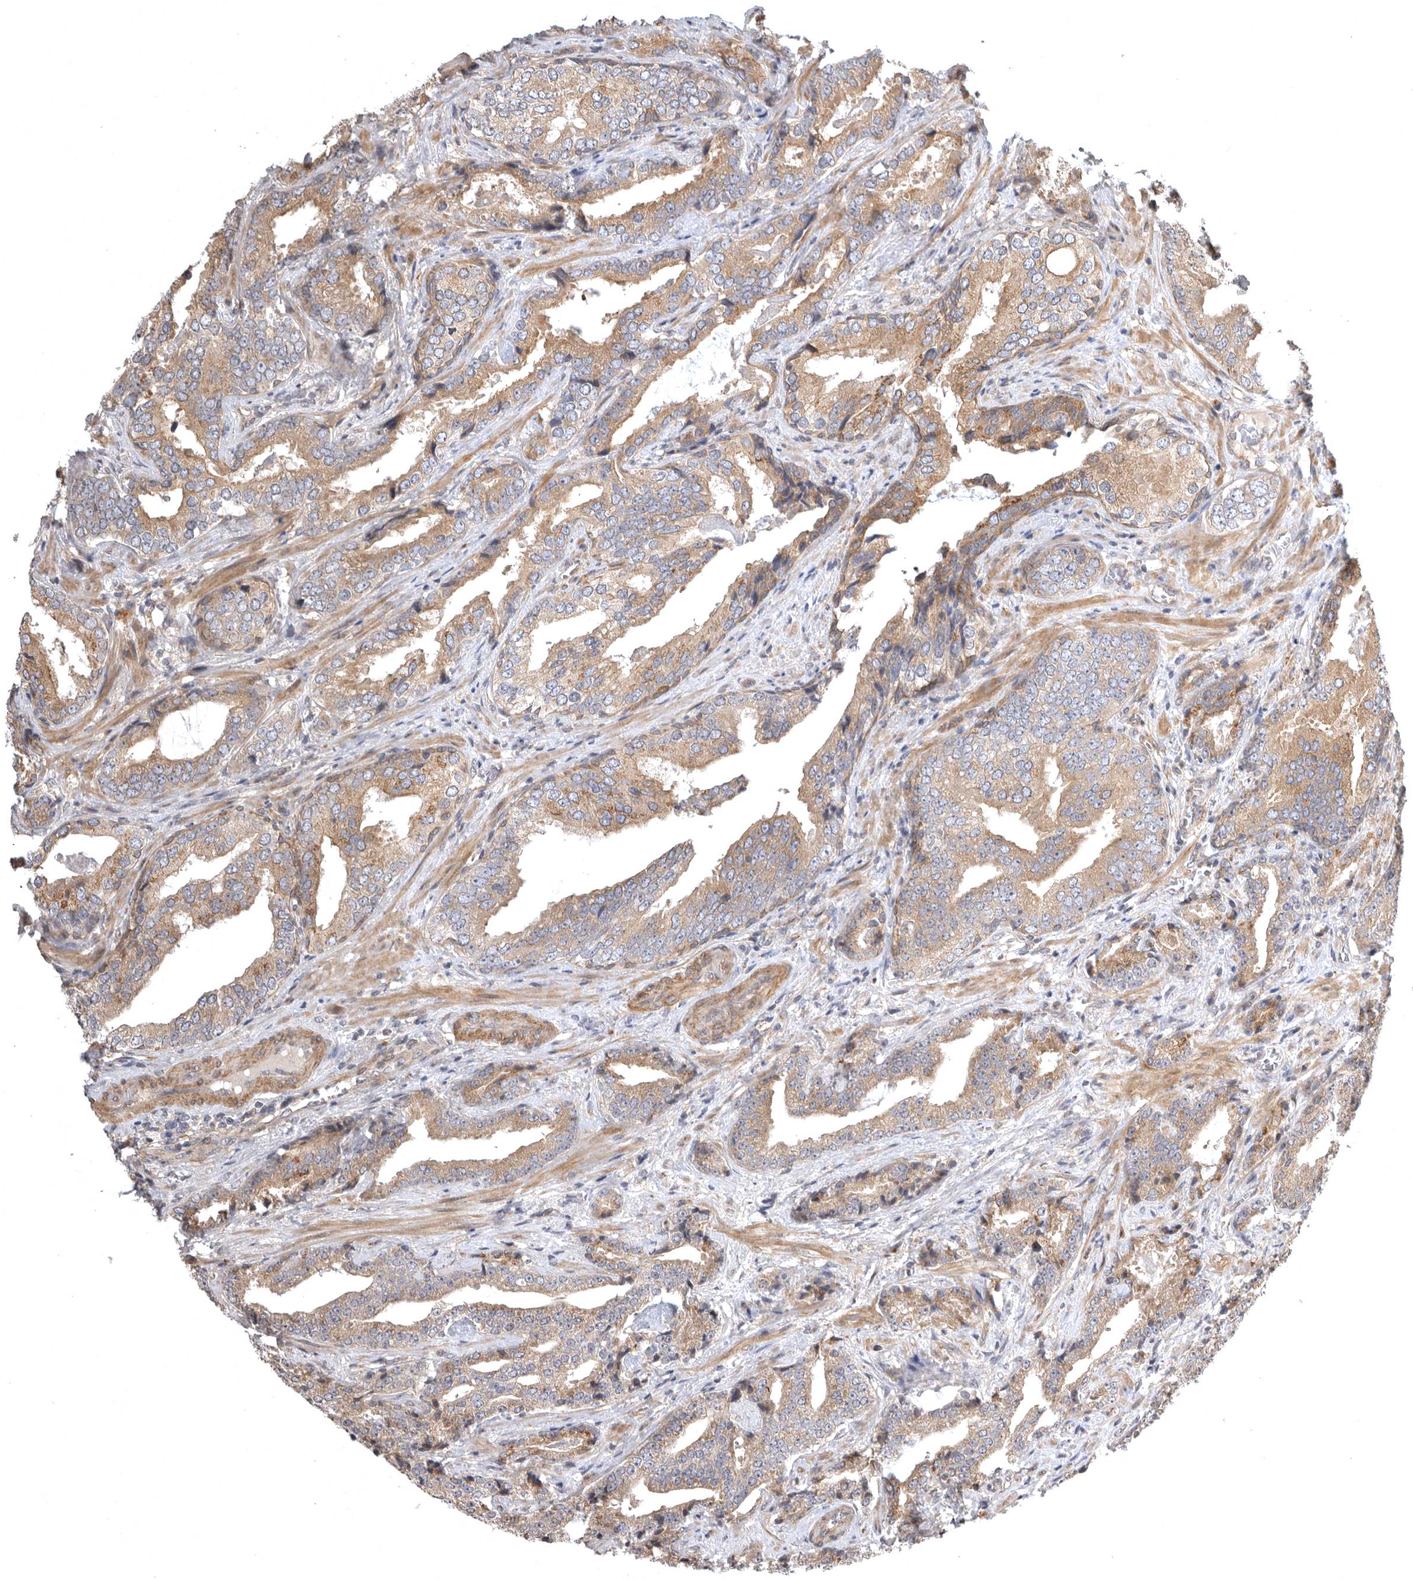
{"staining": {"intensity": "weak", "quantity": ">75%", "location": "cytoplasmic/membranous"}, "tissue": "prostate cancer", "cell_type": "Tumor cells", "image_type": "cancer", "snomed": [{"axis": "morphology", "description": "Adenocarcinoma, Low grade"}, {"axis": "topography", "description": "Prostate"}], "caption": "Prostate cancer stained with a protein marker reveals weak staining in tumor cells.", "gene": "CUEDC1", "patient": {"sex": "male", "age": 67}}